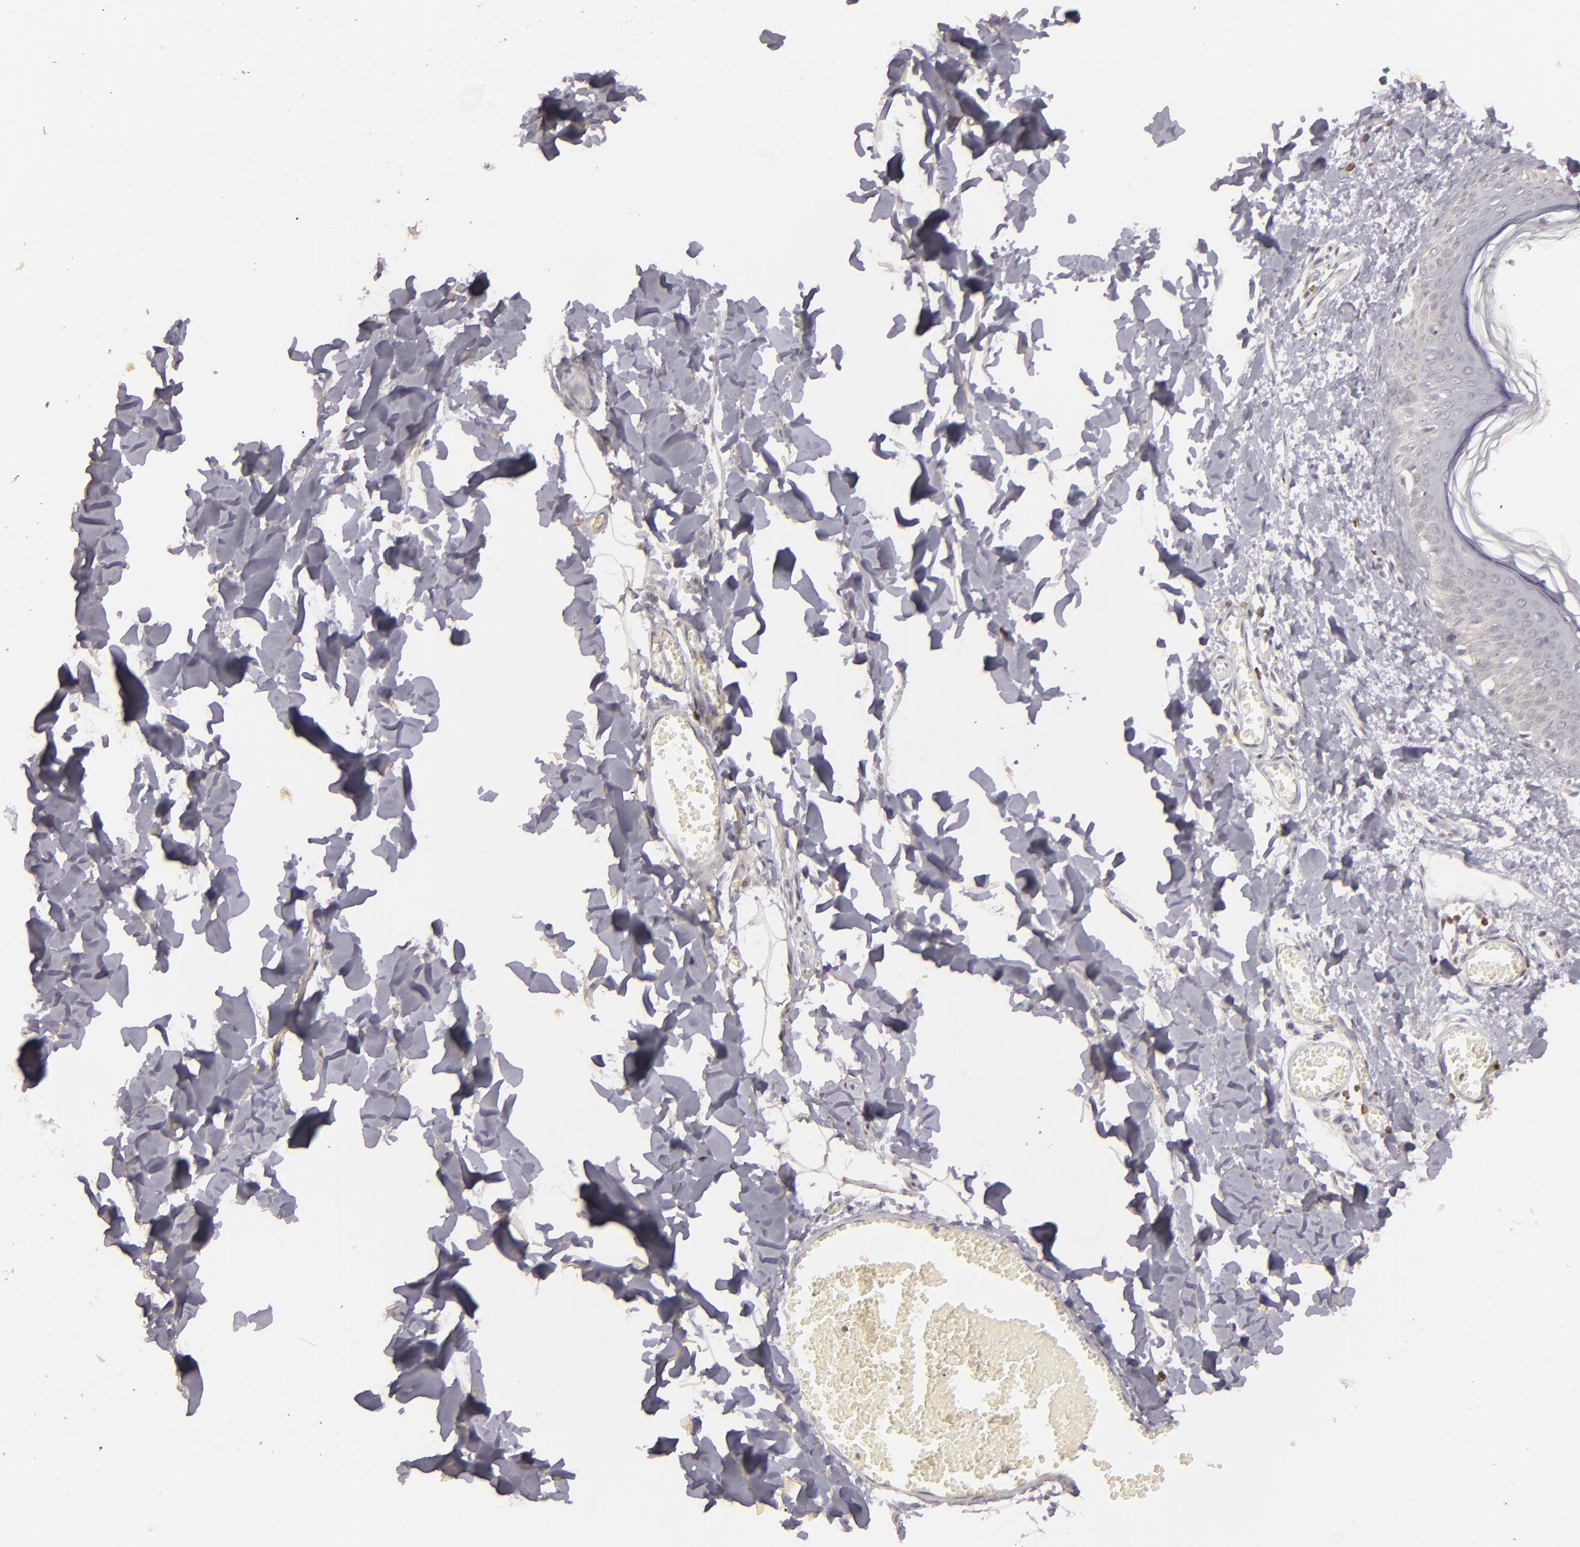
{"staining": {"intensity": "negative", "quantity": "none", "location": "none"}, "tissue": "skin", "cell_type": "Fibroblasts", "image_type": "normal", "snomed": [{"axis": "morphology", "description": "Normal tissue, NOS"}, {"axis": "morphology", "description": "Sarcoma, NOS"}, {"axis": "topography", "description": "Skin"}, {"axis": "topography", "description": "Soft tissue"}], "caption": "Fibroblasts are negative for protein expression in normal human skin.", "gene": "APOBEC3G", "patient": {"sex": "female", "age": 51}}